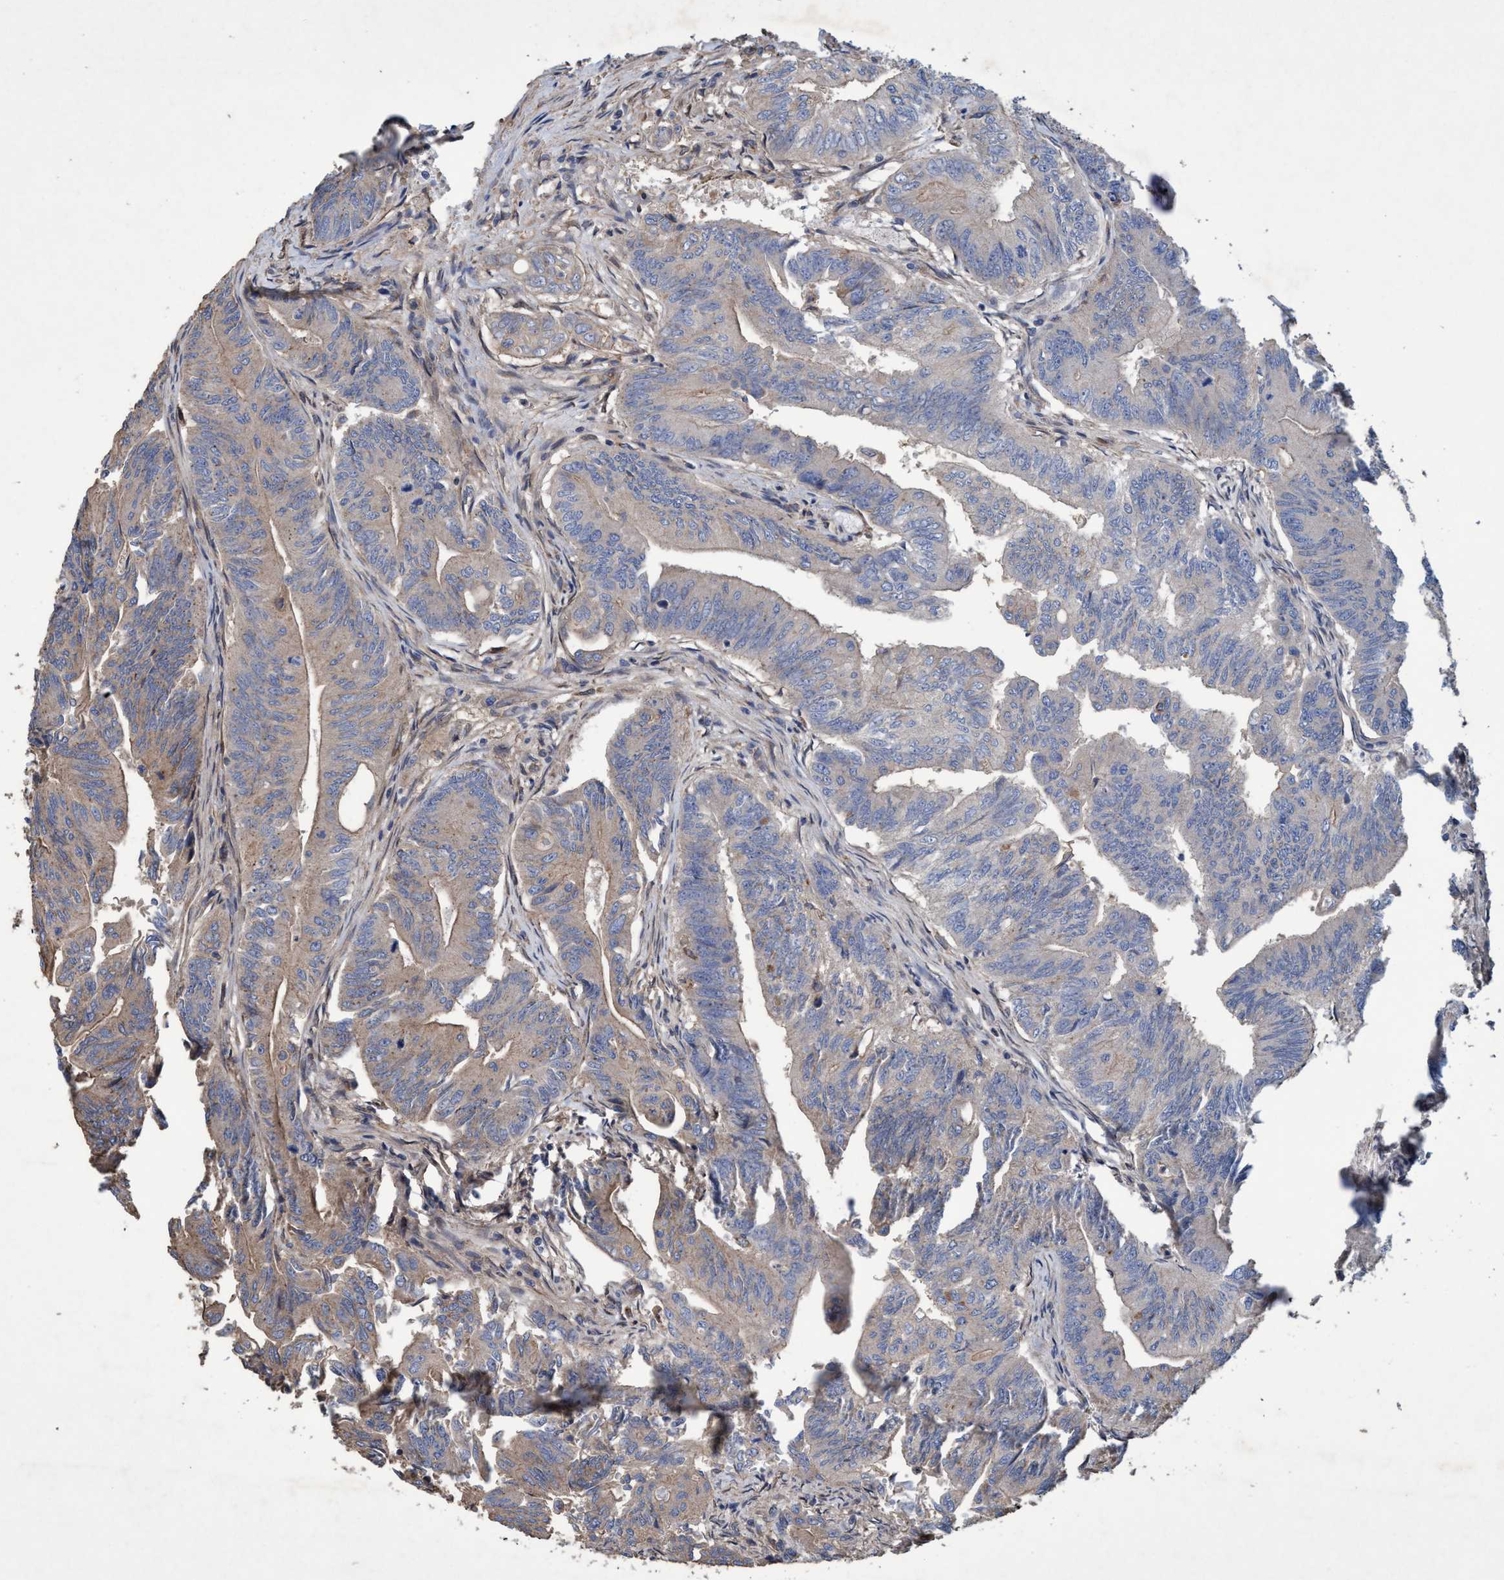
{"staining": {"intensity": "weak", "quantity": "25%-75%", "location": "cytoplasmic/membranous"}, "tissue": "colorectal cancer", "cell_type": "Tumor cells", "image_type": "cancer", "snomed": [{"axis": "morphology", "description": "Adenoma, NOS"}, {"axis": "morphology", "description": "Adenocarcinoma, NOS"}, {"axis": "topography", "description": "Colon"}], "caption": "Immunohistochemistry (IHC) micrograph of colorectal cancer stained for a protein (brown), which displays low levels of weak cytoplasmic/membranous positivity in approximately 25%-75% of tumor cells.", "gene": "BICD2", "patient": {"sex": "male", "age": 79}}